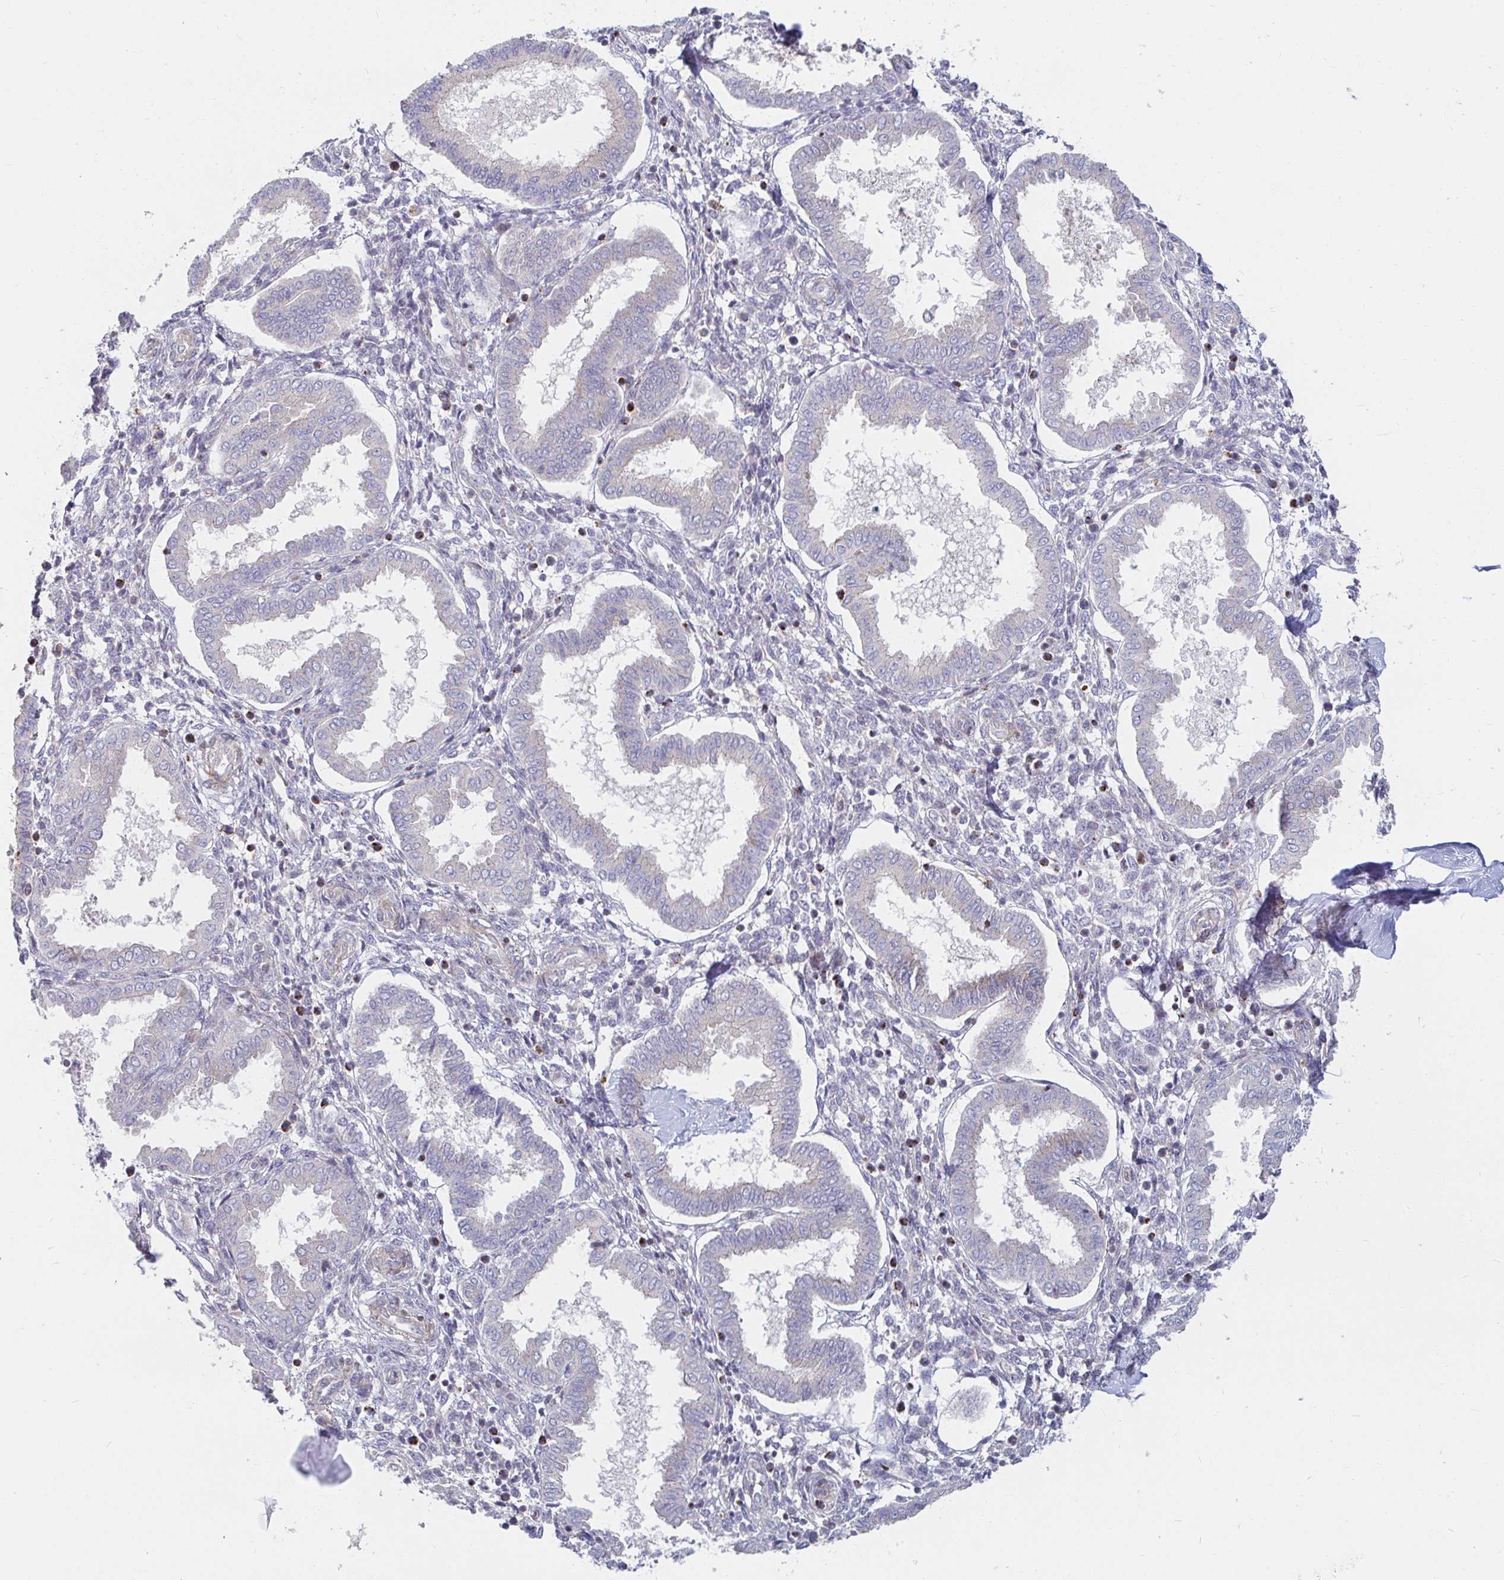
{"staining": {"intensity": "negative", "quantity": "none", "location": "none"}, "tissue": "endometrium", "cell_type": "Cells in endometrial stroma", "image_type": "normal", "snomed": [{"axis": "morphology", "description": "Normal tissue, NOS"}, {"axis": "topography", "description": "Endometrium"}], "caption": "An IHC histopathology image of unremarkable endometrium is shown. There is no staining in cells in endometrial stroma of endometrium.", "gene": "SSH2", "patient": {"sex": "female", "age": 24}}